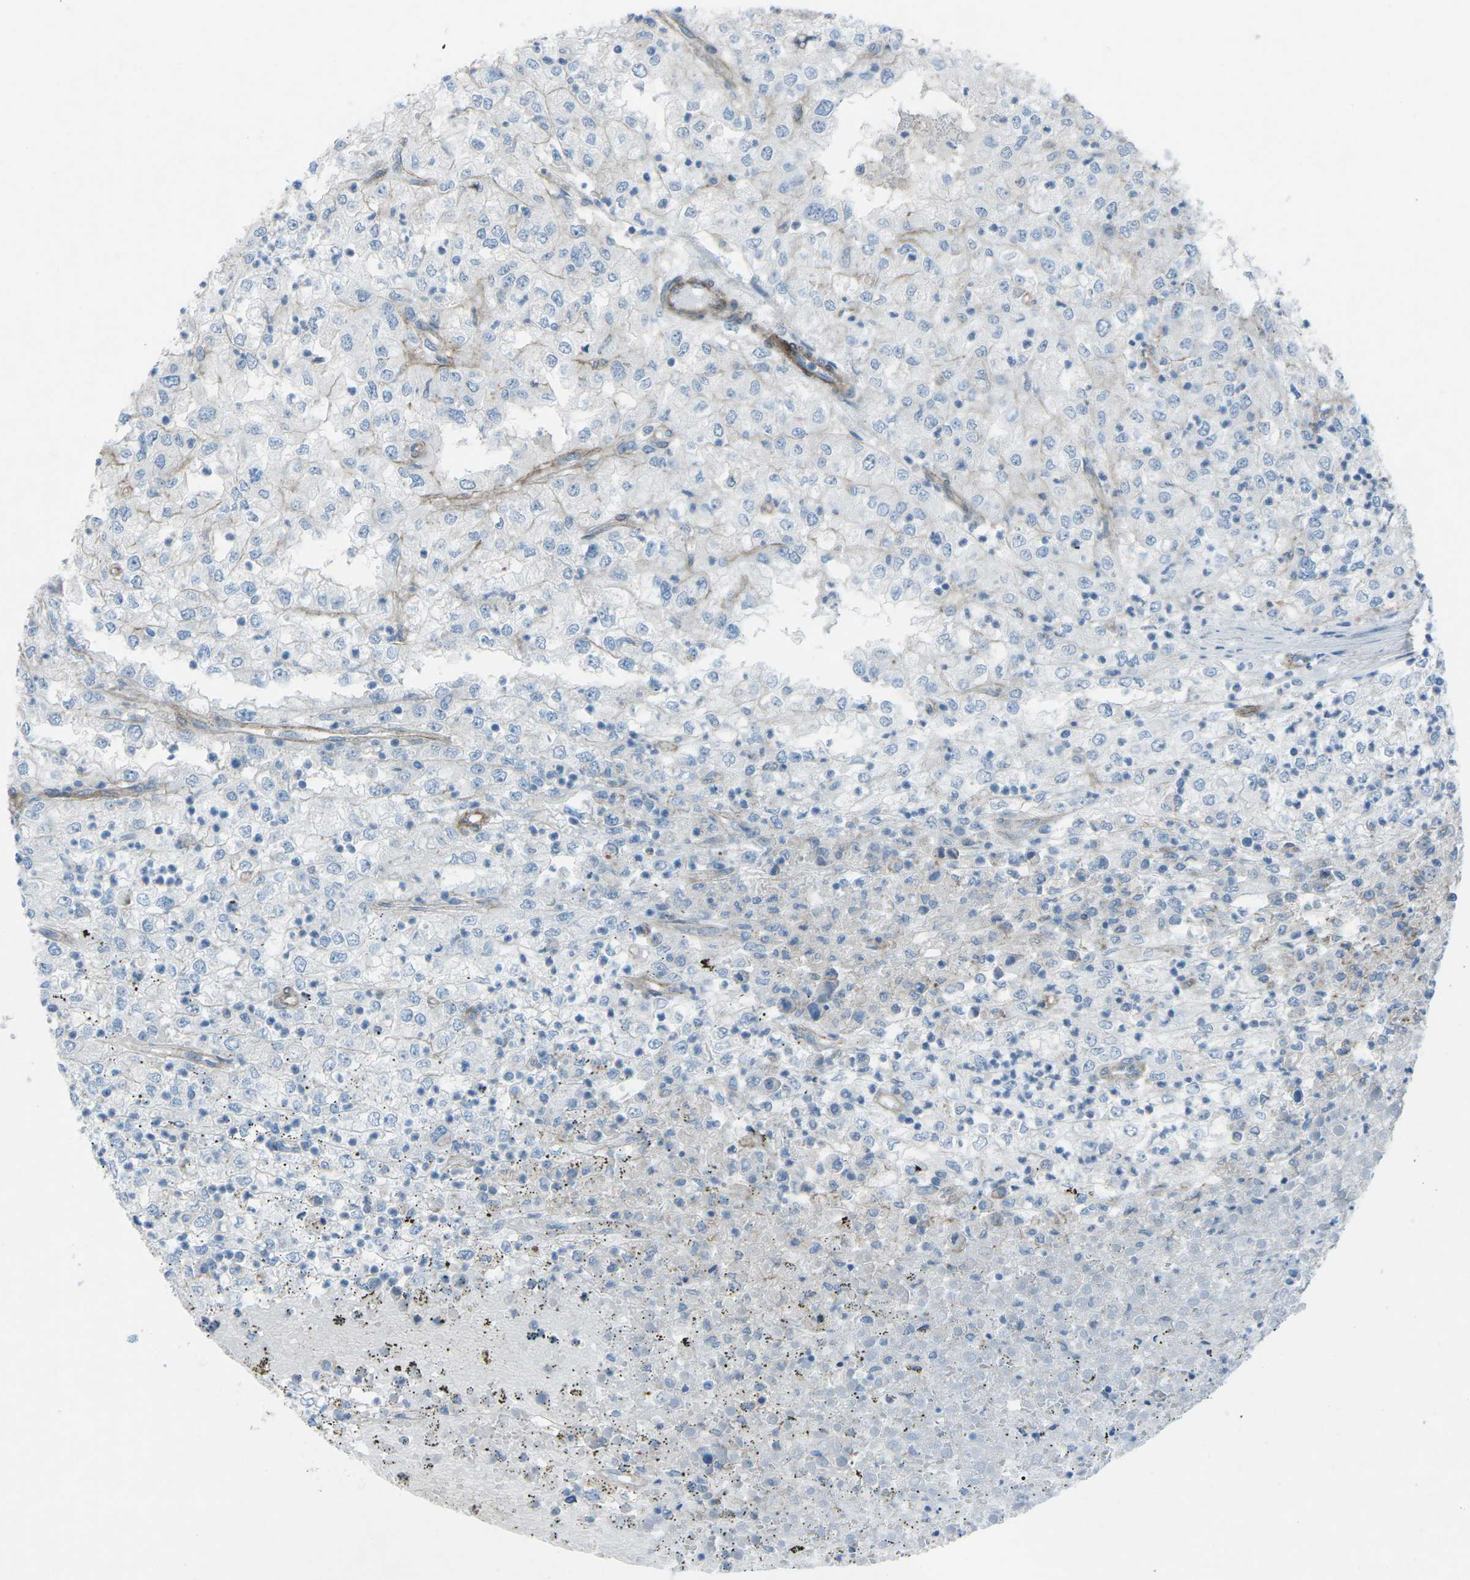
{"staining": {"intensity": "negative", "quantity": "none", "location": "none"}, "tissue": "renal cancer", "cell_type": "Tumor cells", "image_type": "cancer", "snomed": [{"axis": "morphology", "description": "Adenocarcinoma, NOS"}, {"axis": "topography", "description": "Kidney"}], "caption": "The IHC histopathology image has no significant staining in tumor cells of renal cancer tissue. Brightfield microscopy of IHC stained with DAB (brown) and hematoxylin (blue), captured at high magnification.", "gene": "UTRN", "patient": {"sex": "female", "age": 54}}